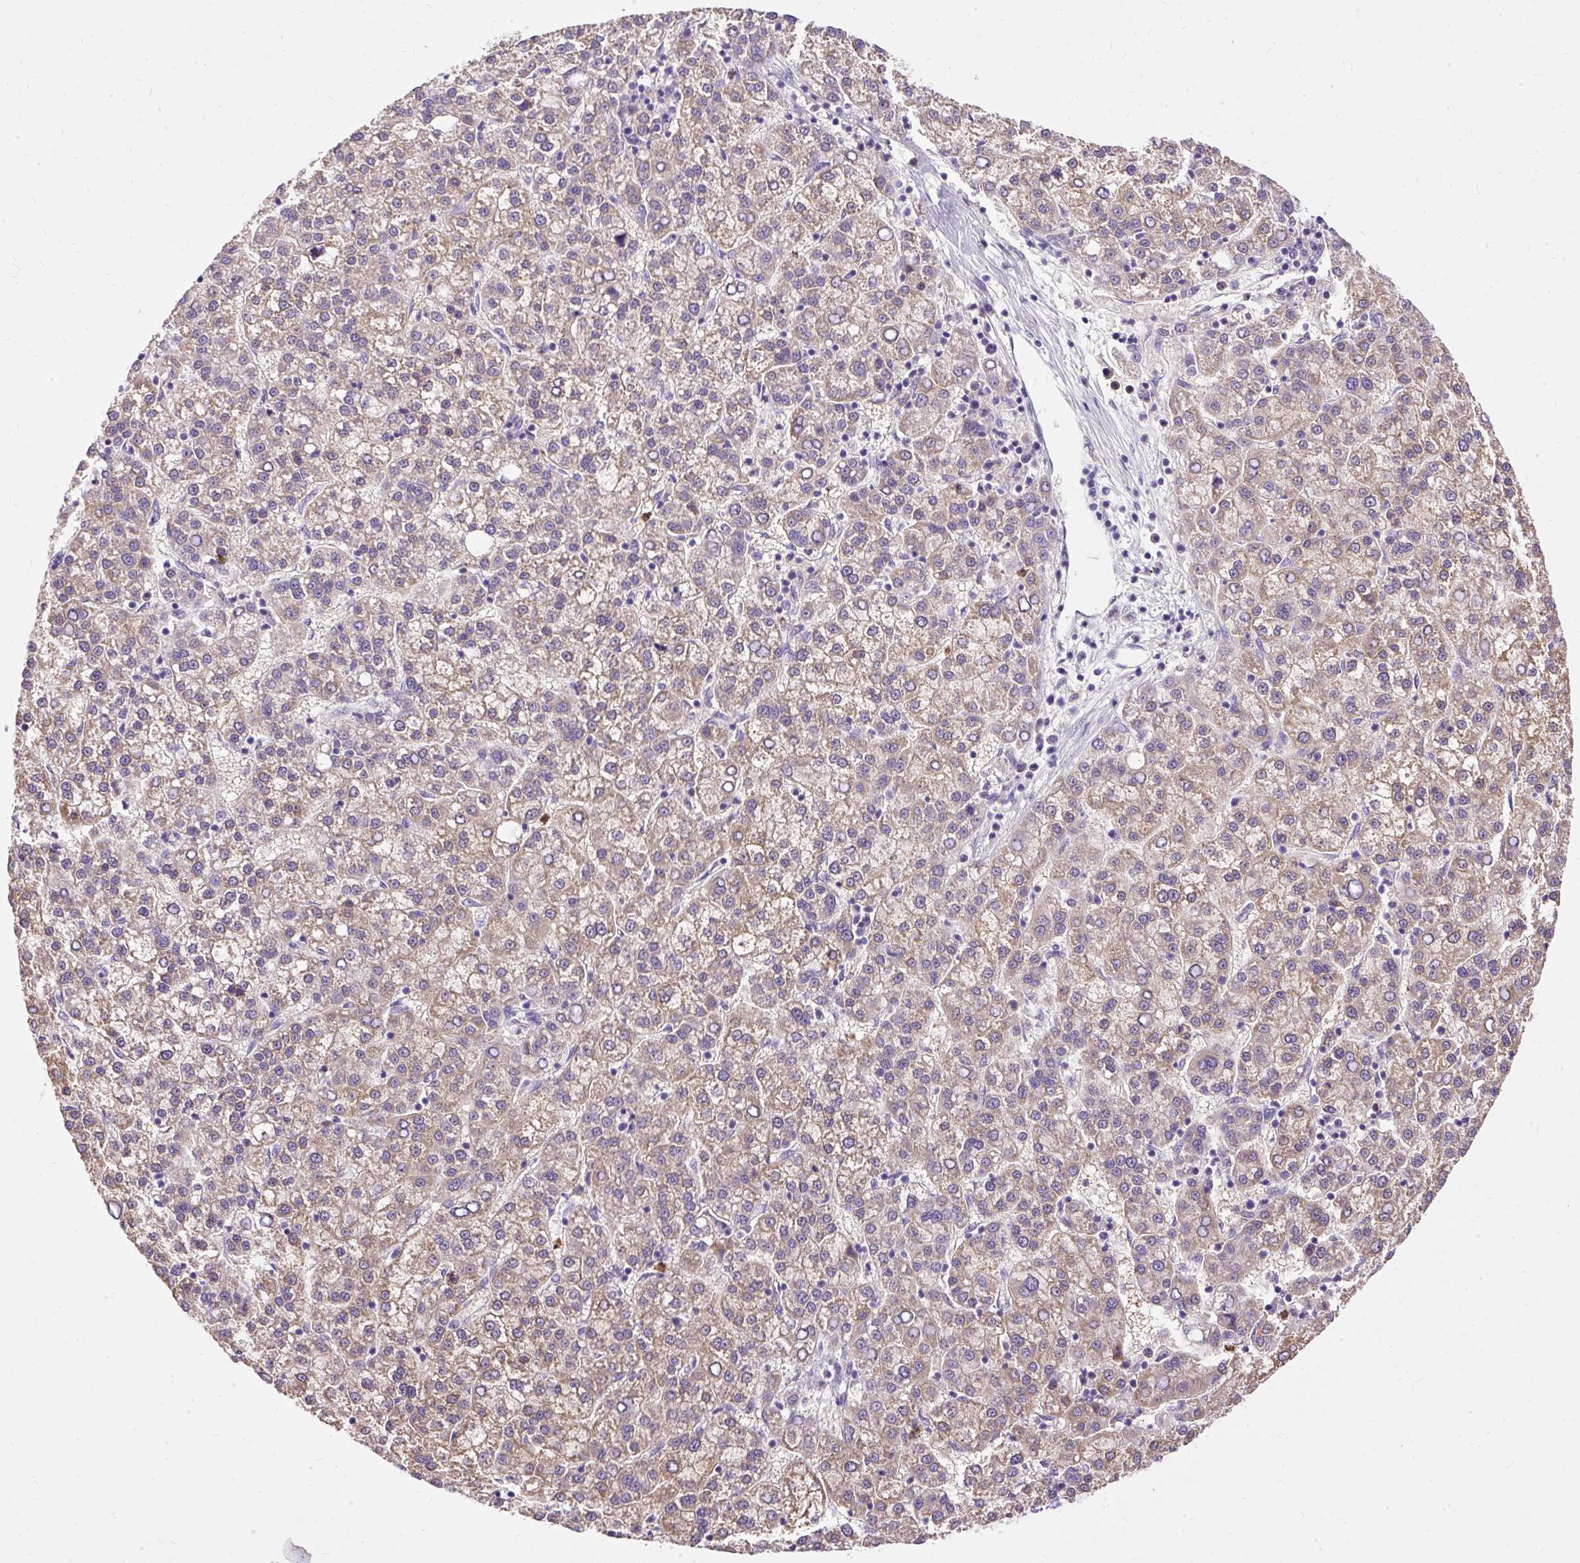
{"staining": {"intensity": "weak", "quantity": ">75%", "location": "cytoplasmic/membranous"}, "tissue": "liver cancer", "cell_type": "Tumor cells", "image_type": "cancer", "snomed": [{"axis": "morphology", "description": "Carcinoma, Hepatocellular, NOS"}, {"axis": "topography", "description": "Liver"}], "caption": "Human liver cancer (hepatocellular carcinoma) stained with a protein marker displays weak staining in tumor cells.", "gene": "CTTNBP2", "patient": {"sex": "female", "age": 58}}